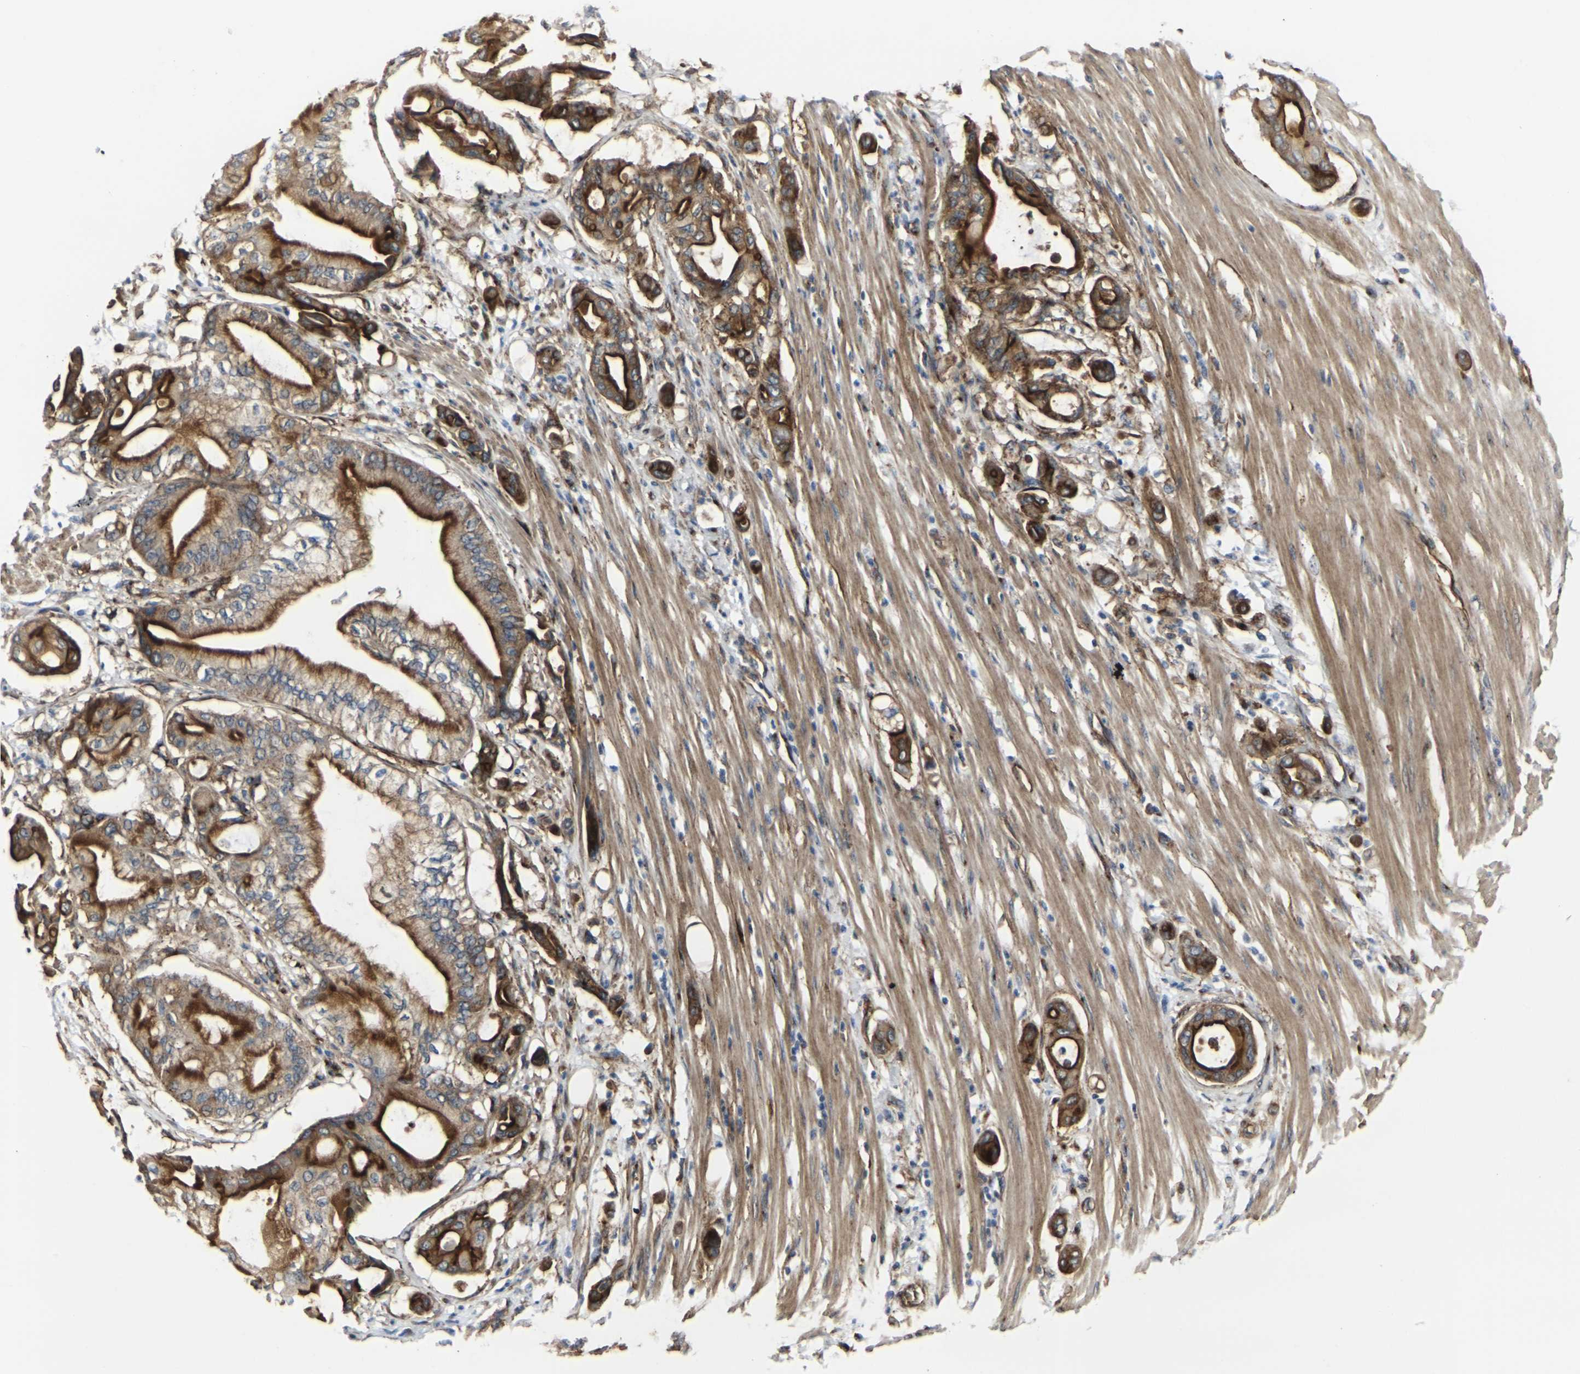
{"staining": {"intensity": "strong", "quantity": ">75%", "location": "cytoplasmic/membranous"}, "tissue": "pancreatic cancer", "cell_type": "Tumor cells", "image_type": "cancer", "snomed": [{"axis": "morphology", "description": "Adenocarcinoma, NOS"}, {"axis": "morphology", "description": "Adenocarcinoma, metastatic, NOS"}, {"axis": "topography", "description": "Lymph node"}, {"axis": "topography", "description": "Pancreas"}, {"axis": "topography", "description": "Duodenum"}], "caption": "The immunohistochemical stain labels strong cytoplasmic/membranous positivity in tumor cells of pancreatic cancer (metastatic adenocarcinoma) tissue. The staining was performed using DAB (3,3'-diaminobenzidine), with brown indicating positive protein expression. Nuclei are stained blue with hematoxylin.", "gene": "MYOF", "patient": {"sex": "female", "age": 64}}